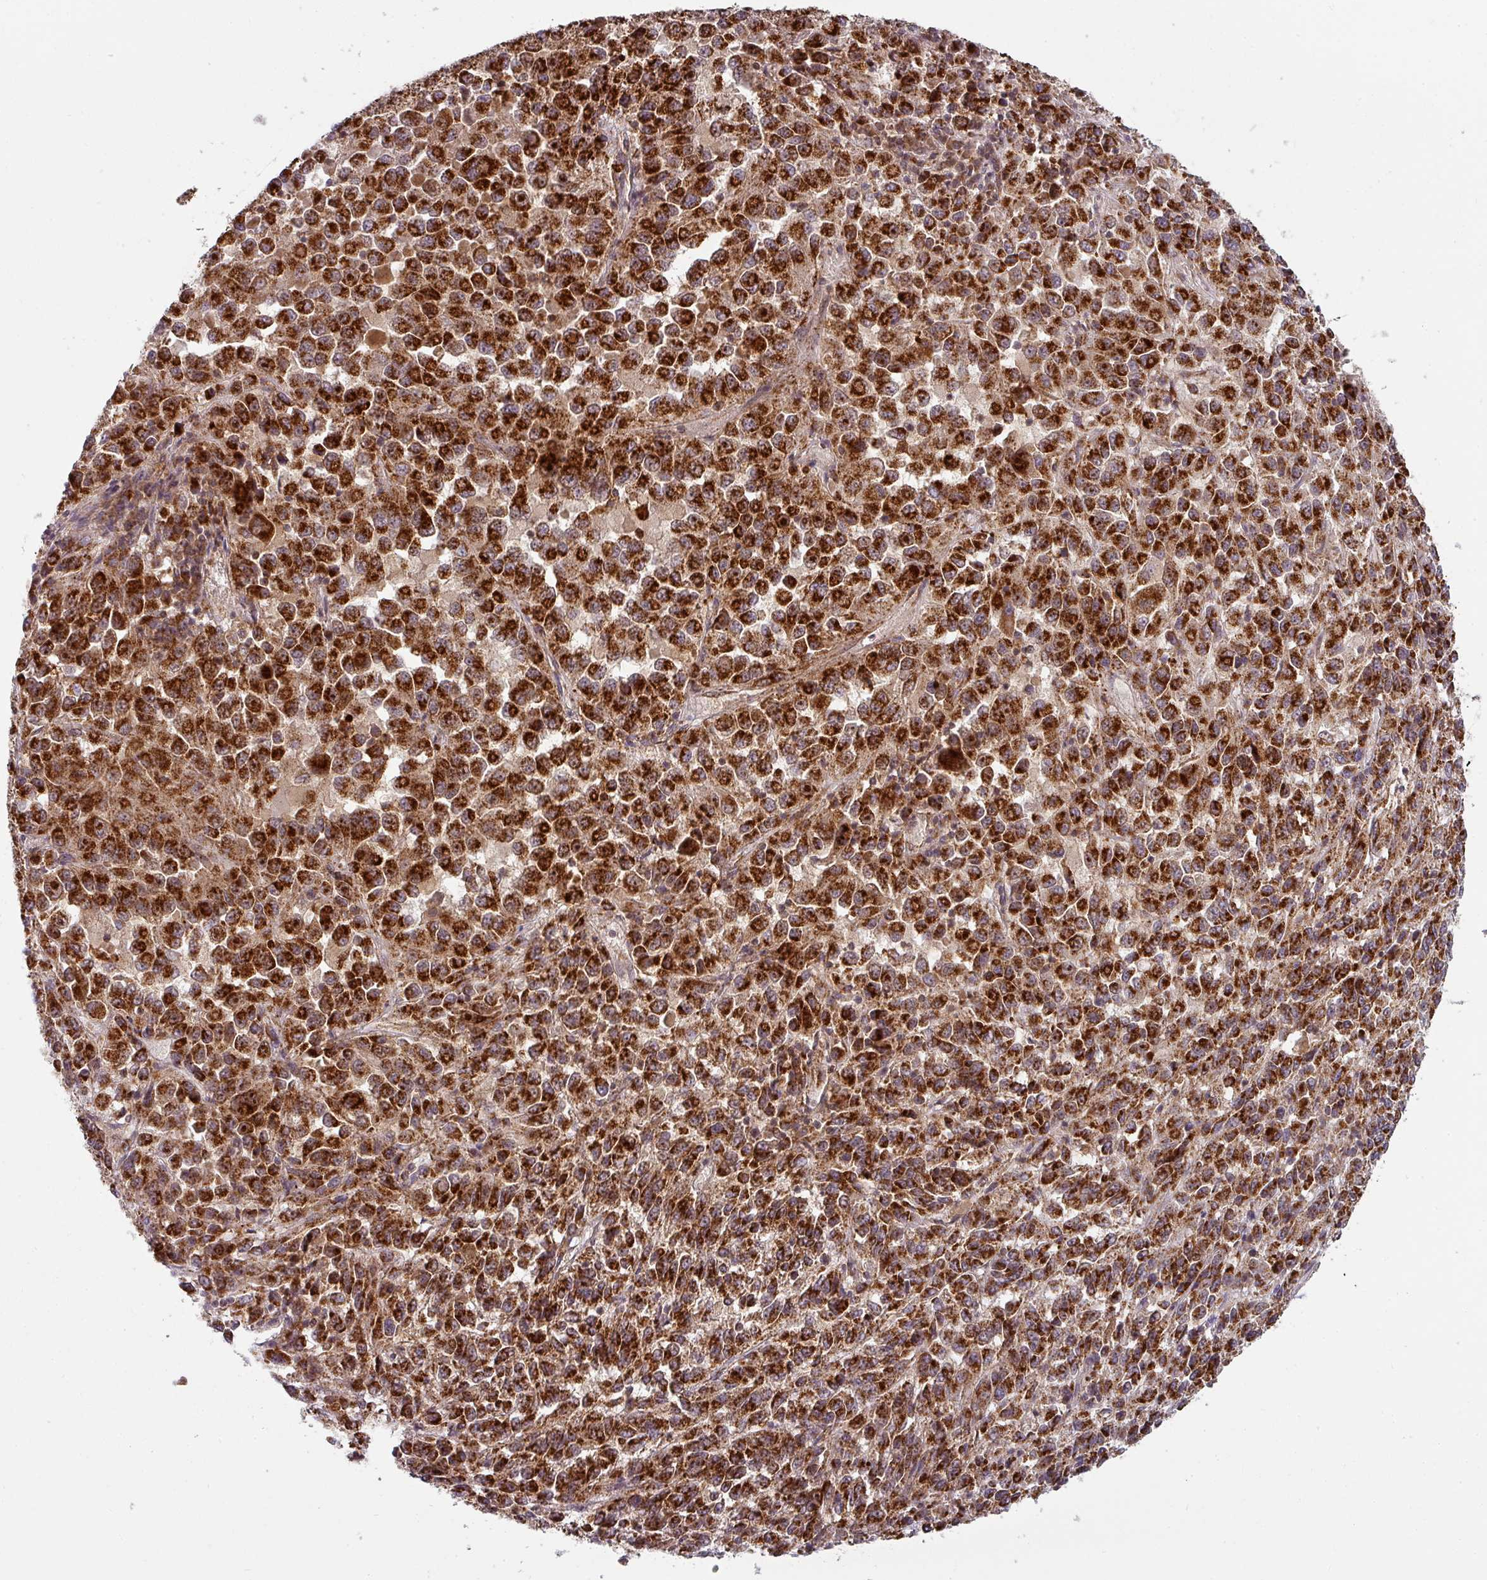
{"staining": {"intensity": "strong", "quantity": ">75%", "location": "cytoplasmic/membranous"}, "tissue": "melanoma", "cell_type": "Tumor cells", "image_type": "cancer", "snomed": [{"axis": "morphology", "description": "Malignant melanoma, Metastatic site"}, {"axis": "topography", "description": "Lung"}], "caption": "Malignant melanoma (metastatic site) tissue demonstrates strong cytoplasmic/membranous expression in approximately >75% of tumor cells, visualized by immunohistochemistry.", "gene": "MRPS16", "patient": {"sex": "male", "age": 64}}